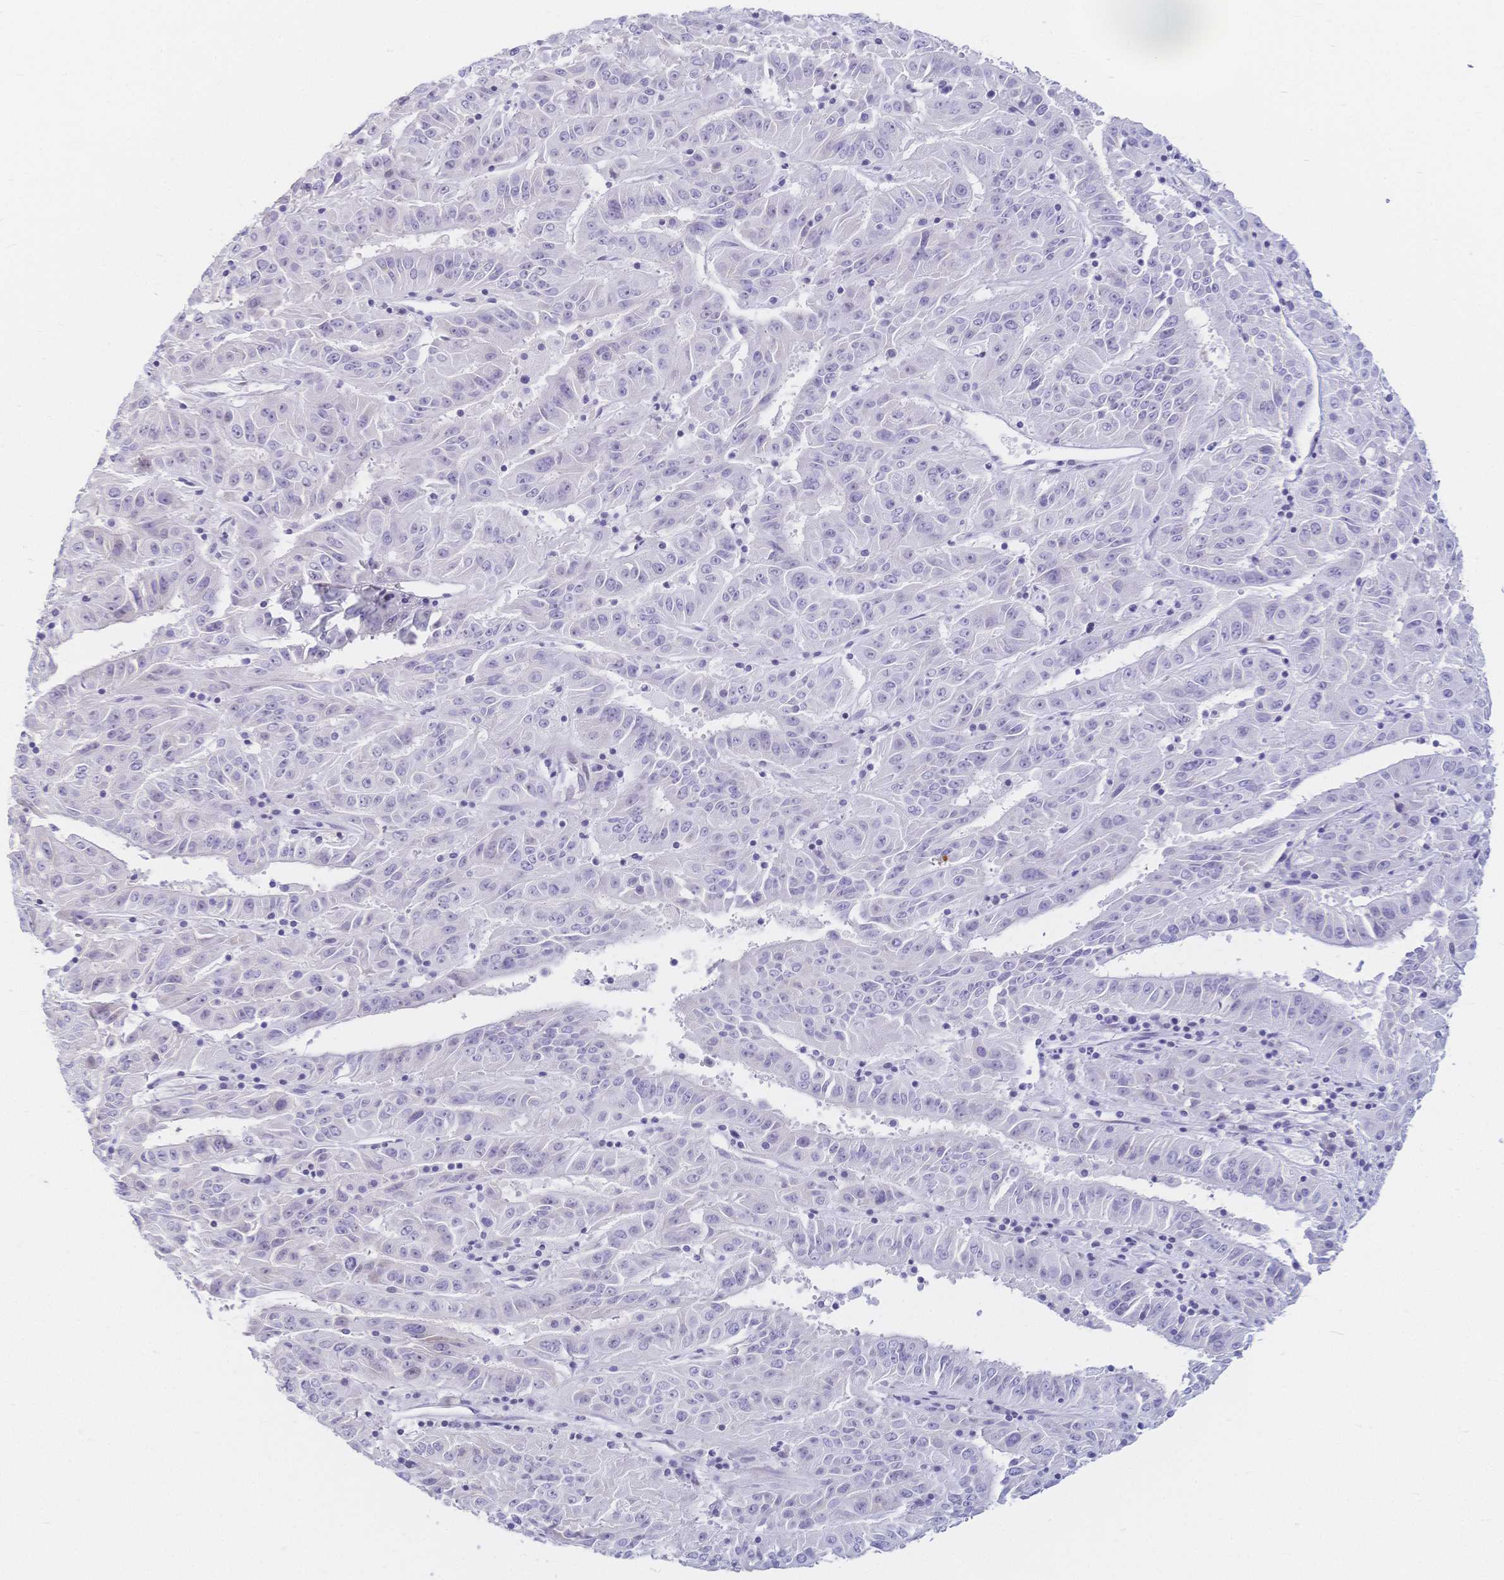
{"staining": {"intensity": "negative", "quantity": "none", "location": "none"}, "tissue": "pancreatic cancer", "cell_type": "Tumor cells", "image_type": "cancer", "snomed": [{"axis": "morphology", "description": "Adenocarcinoma, NOS"}, {"axis": "topography", "description": "Pancreas"}], "caption": "A photomicrograph of pancreatic cancer (adenocarcinoma) stained for a protein demonstrates no brown staining in tumor cells.", "gene": "CR2", "patient": {"sex": "male", "age": 63}}